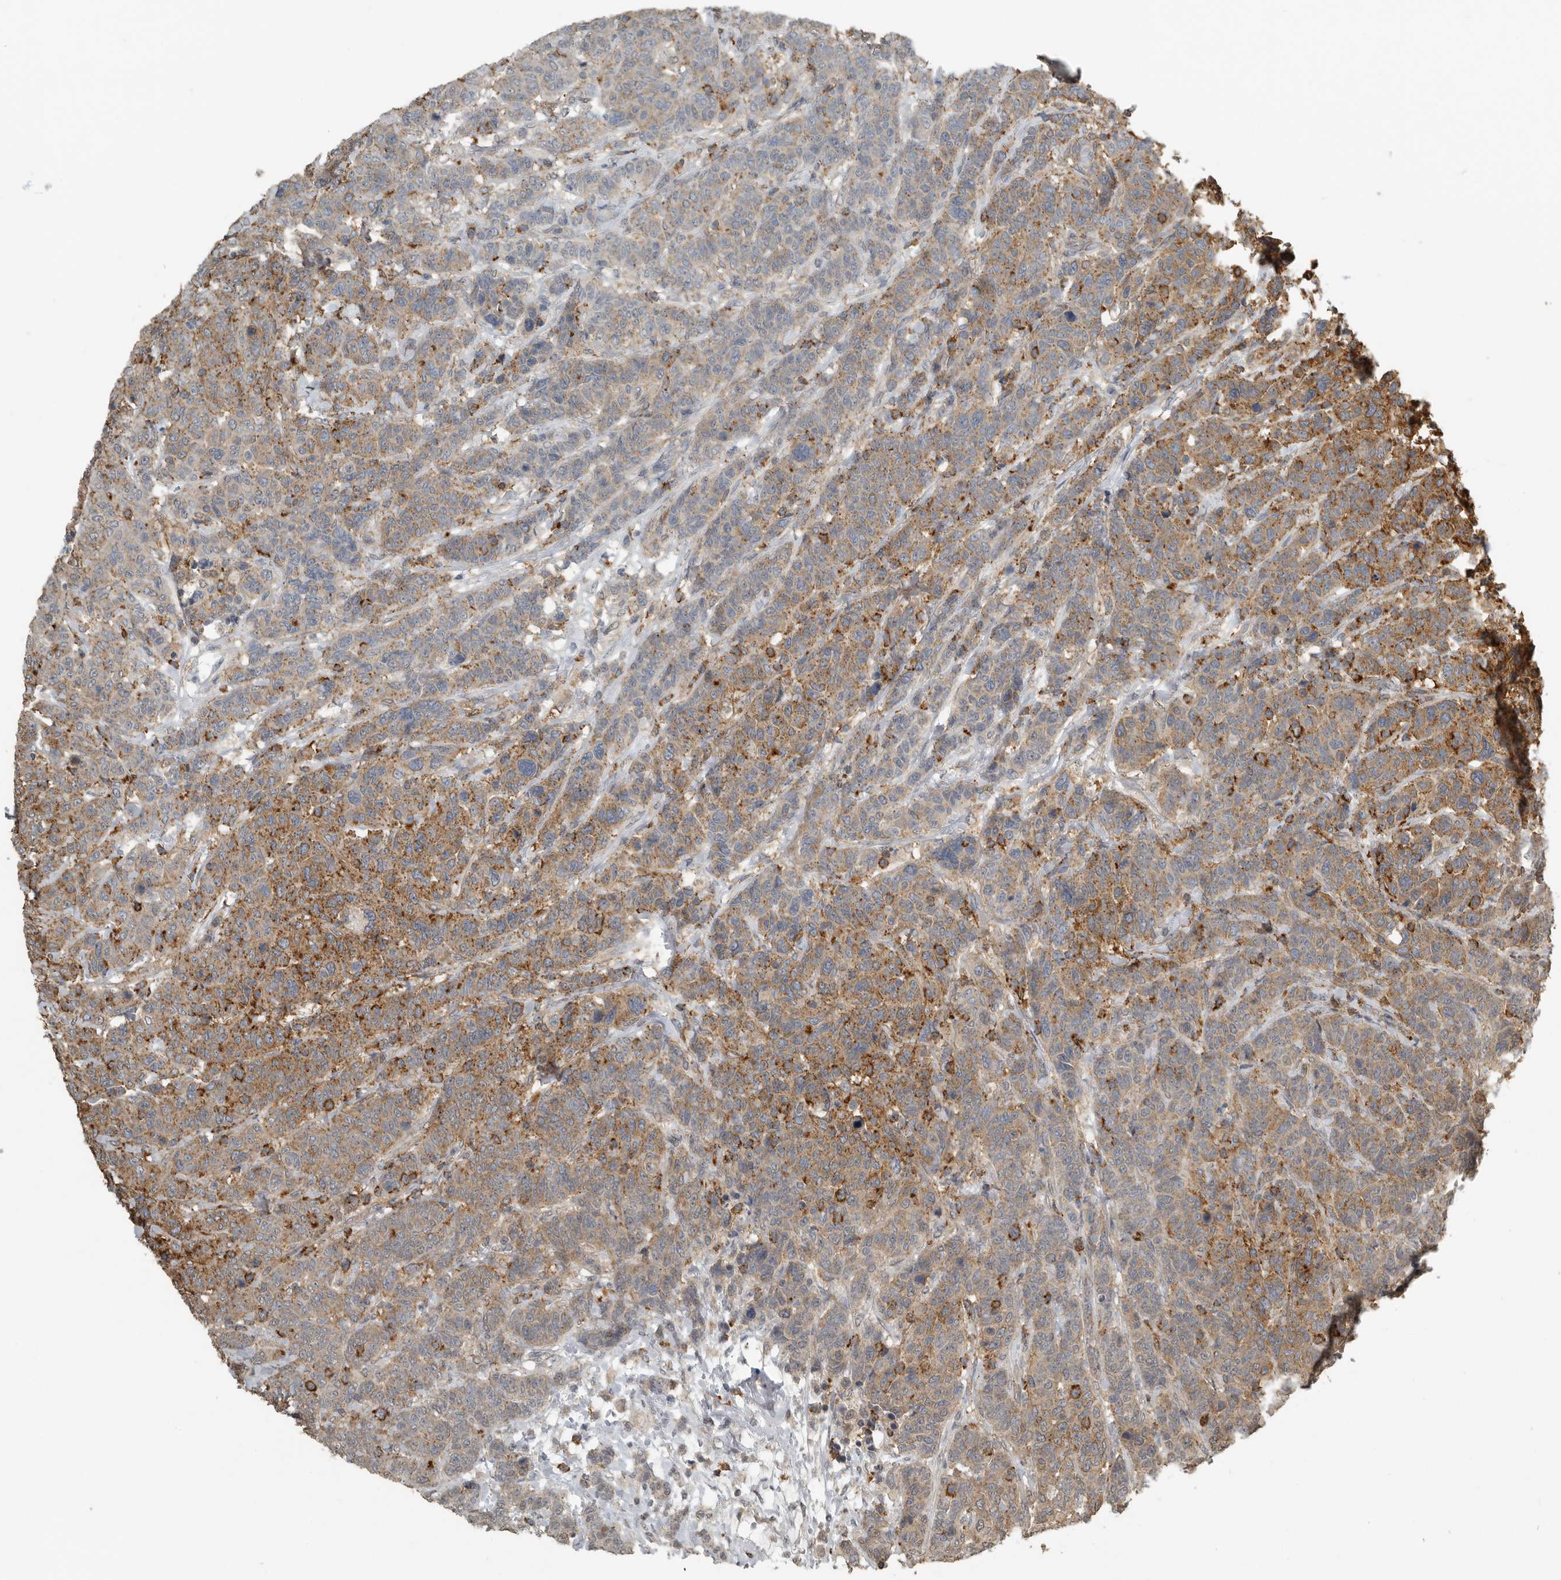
{"staining": {"intensity": "moderate", "quantity": ">75%", "location": "cytoplasmic/membranous"}, "tissue": "breast cancer", "cell_type": "Tumor cells", "image_type": "cancer", "snomed": [{"axis": "morphology", "description": "Duct carcinoma"}, {"axis": "topography", "description": "Breast"}], "caption": "Brown immunohistochemical staining in human breast cancer (infiltrating ductal carcinoma) reveals moderate cytoplasmic/membranous staining in approximately >75% of tumor cells.", "gene": "AFAP1", "patient": {"sex": "female", "age": 37}}